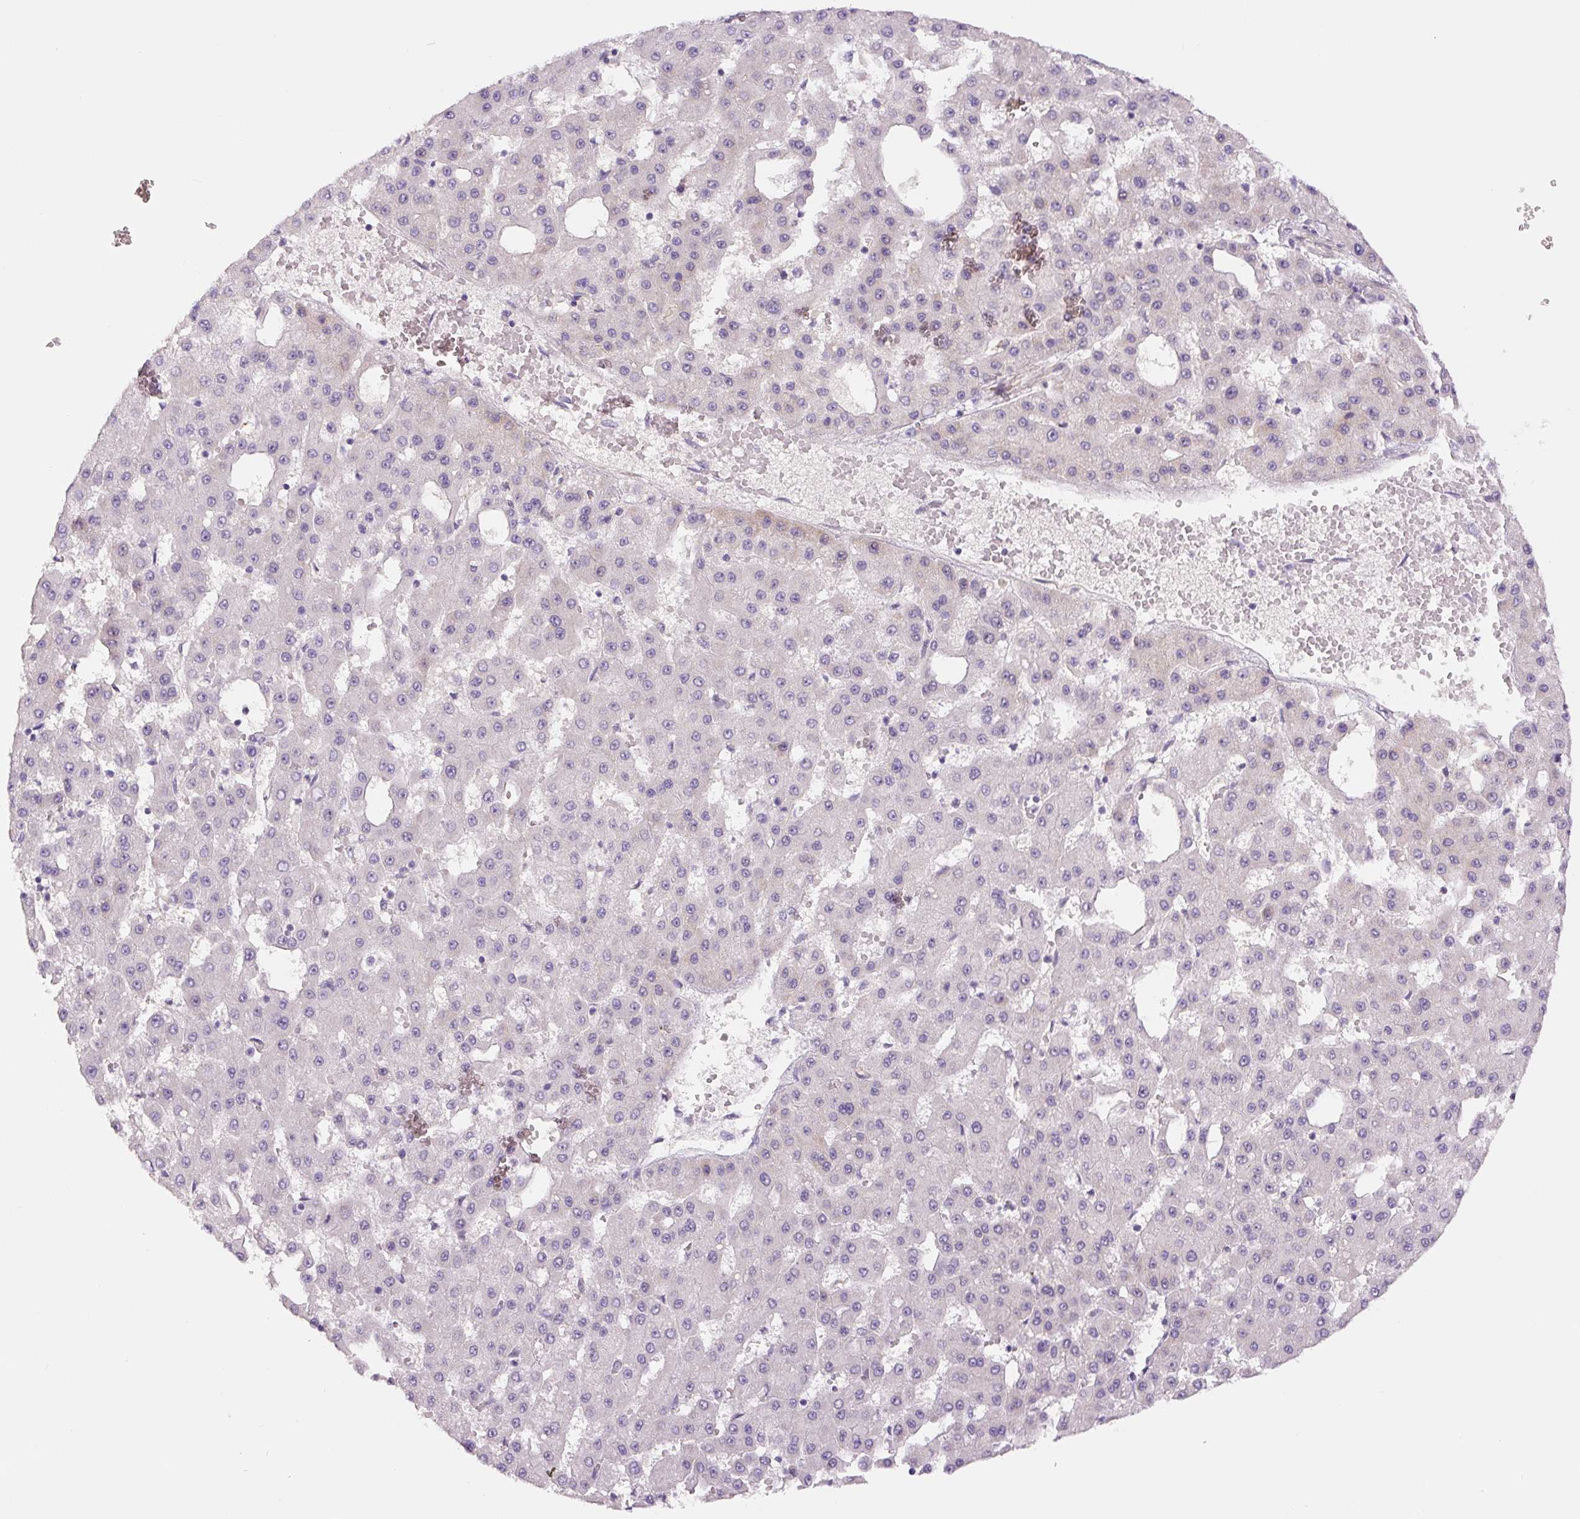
{"staining": {"intensity": "negative", "quantity": "none", "location": "none"}, "tissue": "liver cancer", "cell_type": "Tumor cells", "image_type": "cancer", "snomed": [{"axis": "morphology", "description": "Carcinoma, Hepatocellular, NOS"}, {"axis": "topography", "description": "Liver"}], "caption": "Tumor cells are negative for protein expression in human liver hepatocellular carcinoma. (DAB immunohistochemistry visualized using brightfield microscopy, high magnification).", "gene": "NES", "patient": {"sex": "male", "age": 47}}